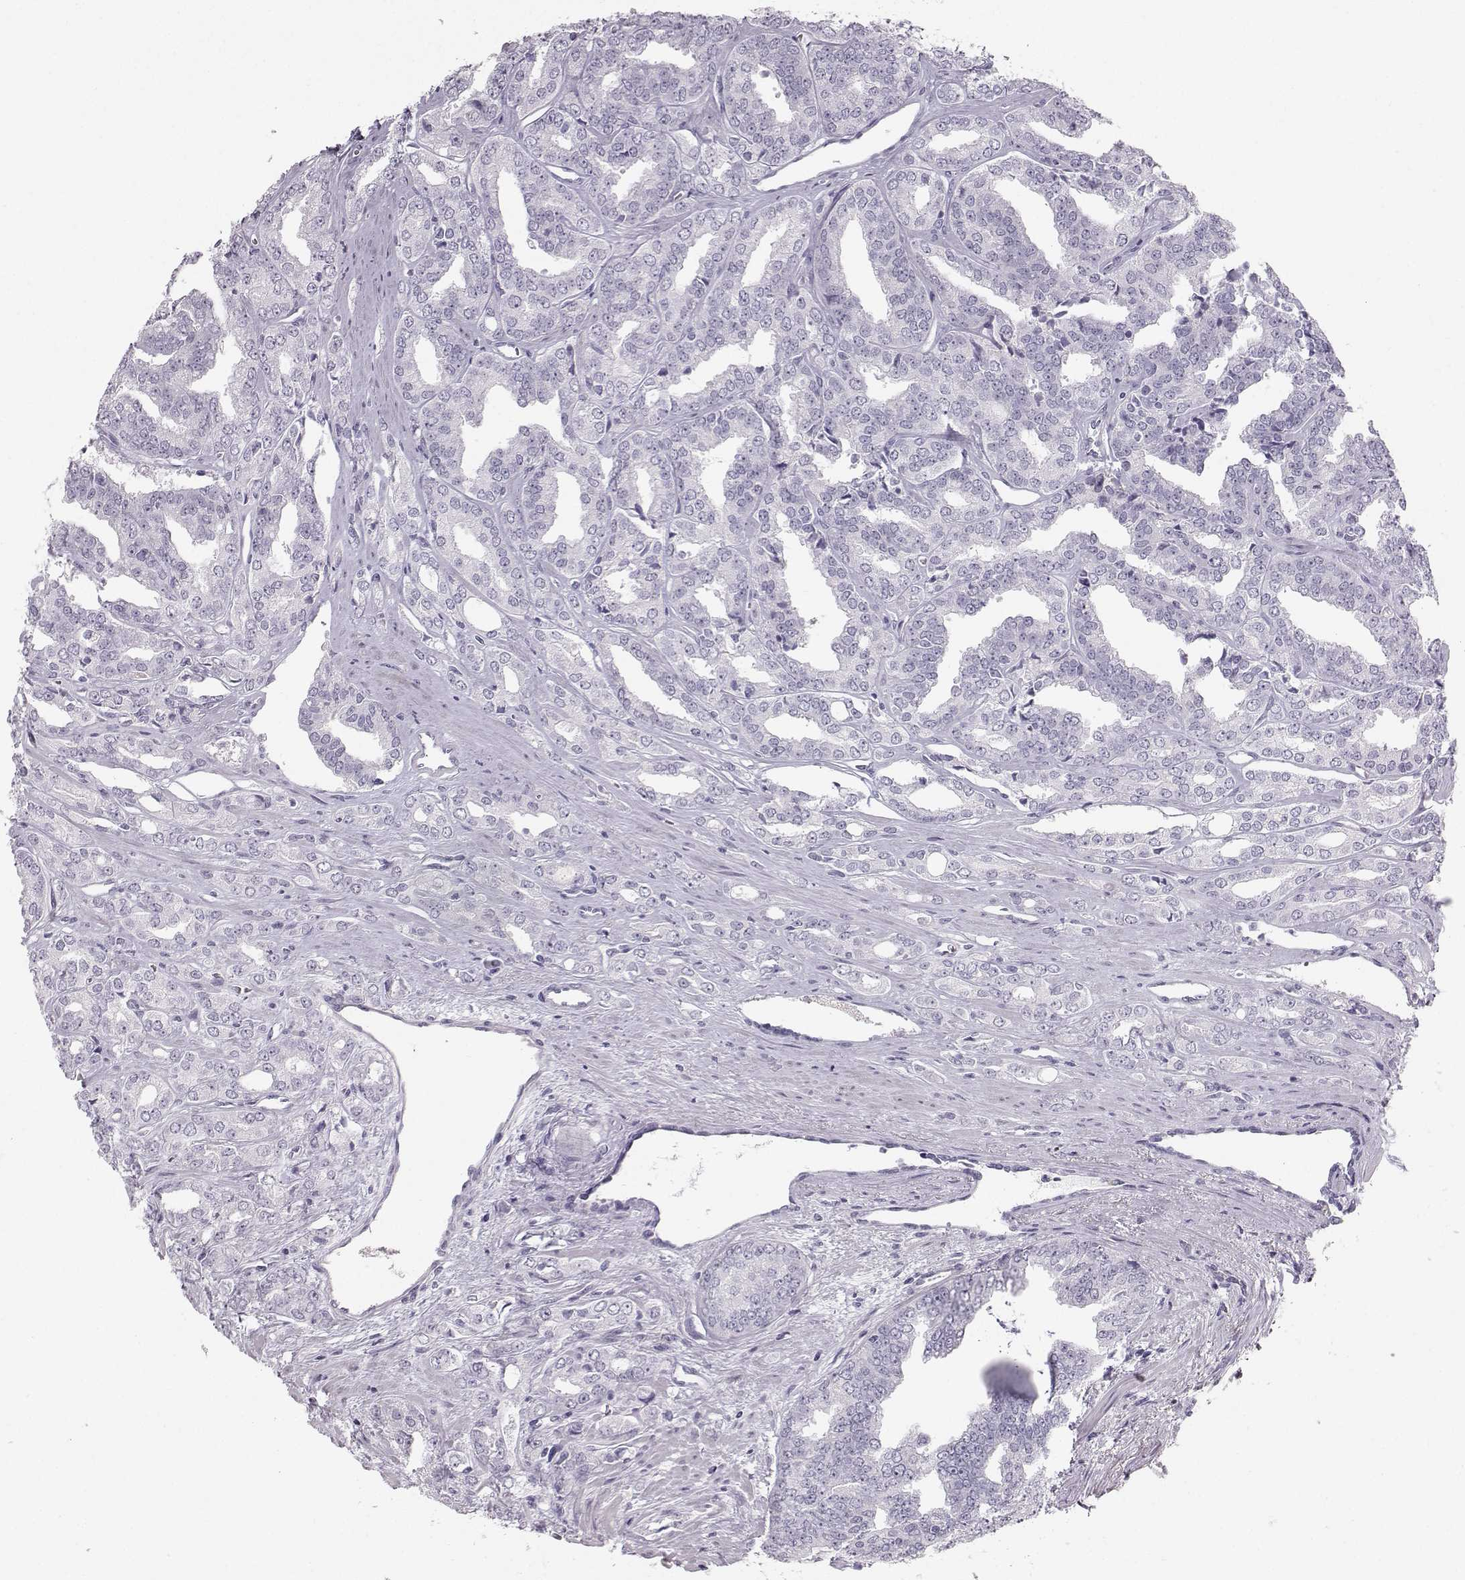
{"staining": {"intensity": "negative", "quantity": "none", "location": "none"}, "tissue": "prostate cancer", "cell_type": "Tumor cells", "image_type": "cancer", "snomed": [{"axis": "morphology", "description": "Adenocarcinoma, NOS"}, {"axis": "morphology", "description": "Adenocarcinoma, High grade"}, {"axis": "topography", "description": "Prostate"}], "caption": "DAB (3,3'-diaminobenzidine) immunohistochemical staining of human prostate cancer exhibits no significant positivity in tumor cells.", "gene": "CASR", "patient": {"sex": "male", "age": 70}}